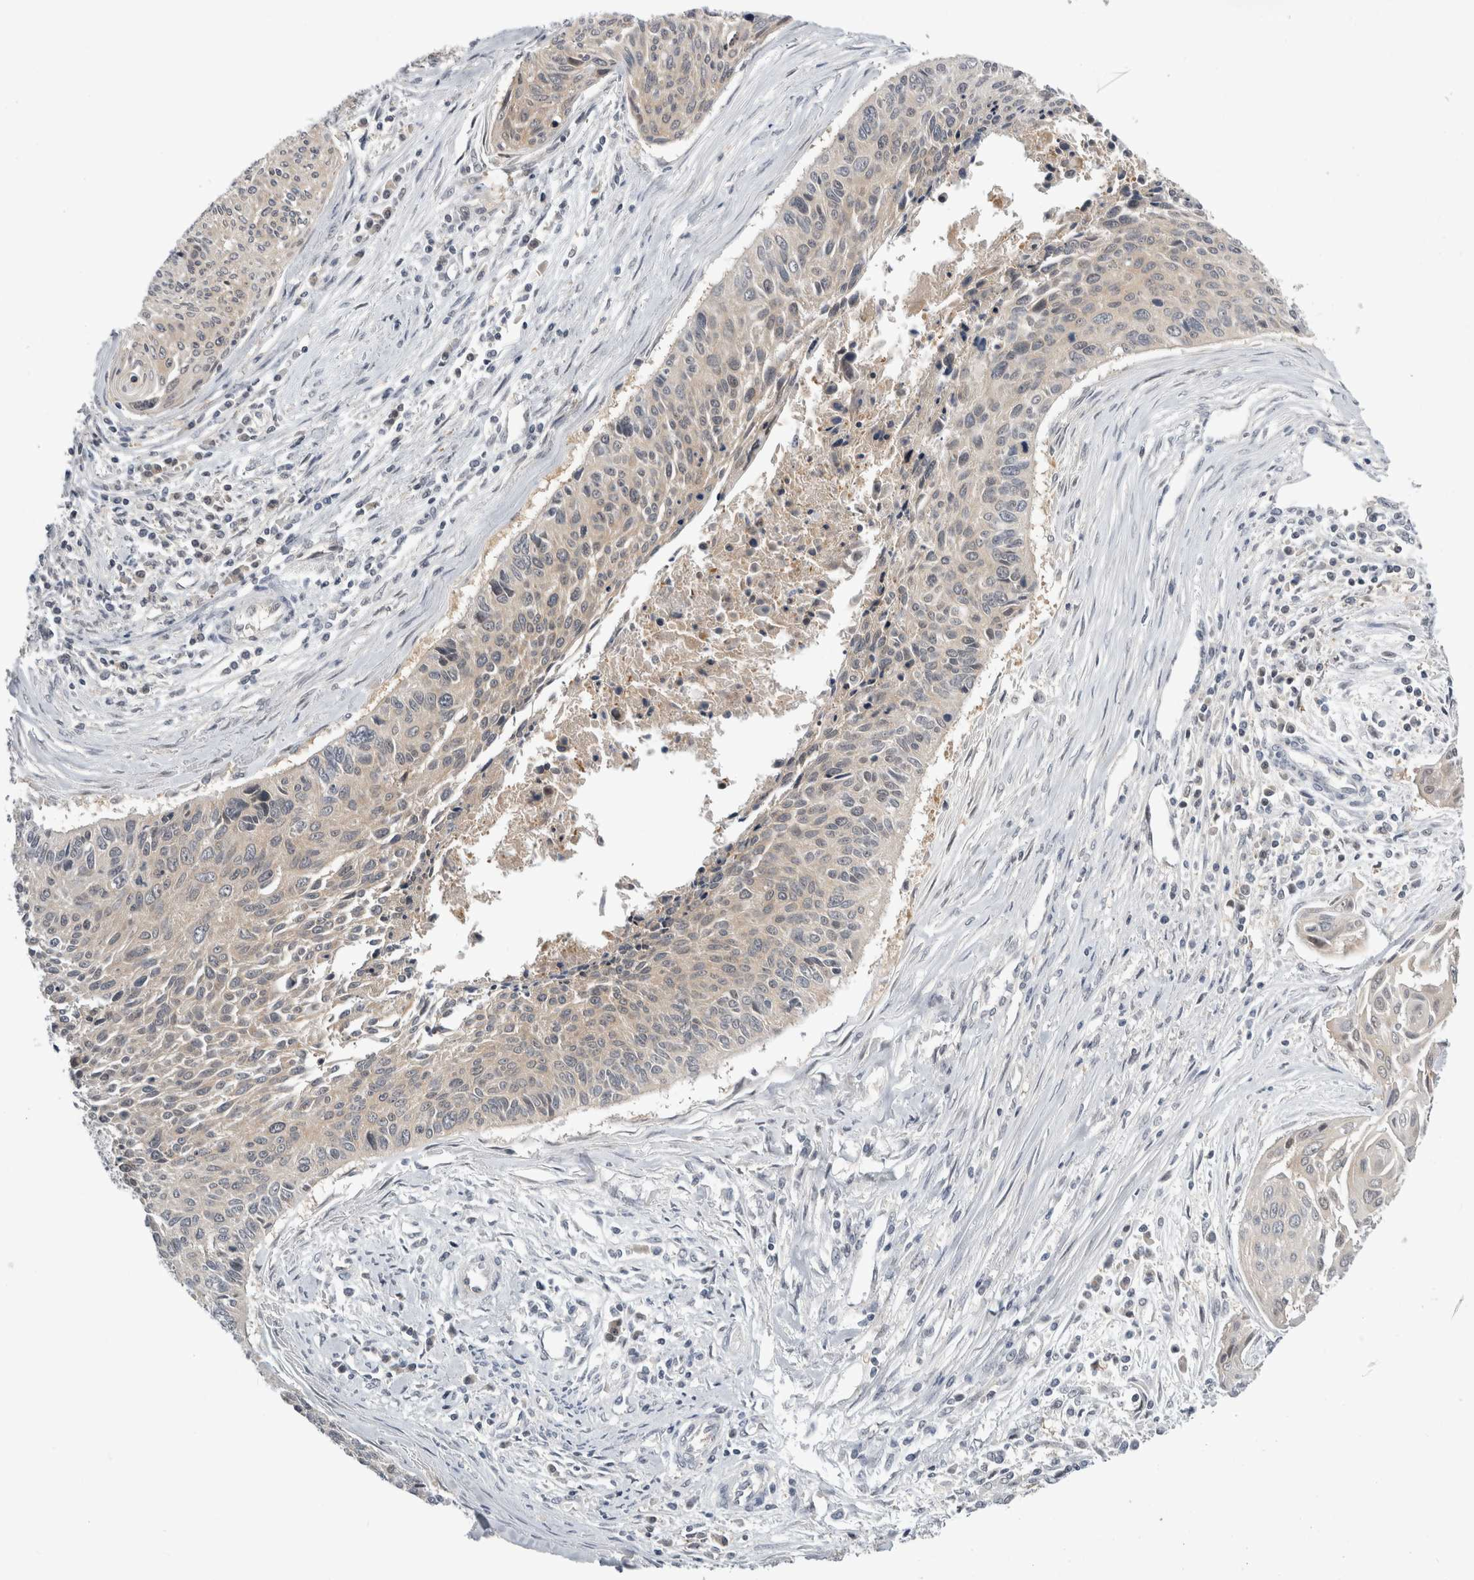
{"staining": {"intensity": "weak", "quantity": "25%-75%", "location": "cytoplasmic/membranous"}, "tissue": "cervical cancer", "cell_type": "Tumor cells", "image_type": "cancer", "snomed": [{"axis": "morphology", "description": "Squamous cell carcinoma, NOS"}, {"axis": "topography", "description": "Cervix"}], "caption": "Immunohistochemistry of human cervical cancer demonstrates low levels of weak cytoplasmic/membranous expression in approximately 25%-75% of tumor cells.", "gene": "PSMB2", "patient": {"sex": "female", "age": 55}}